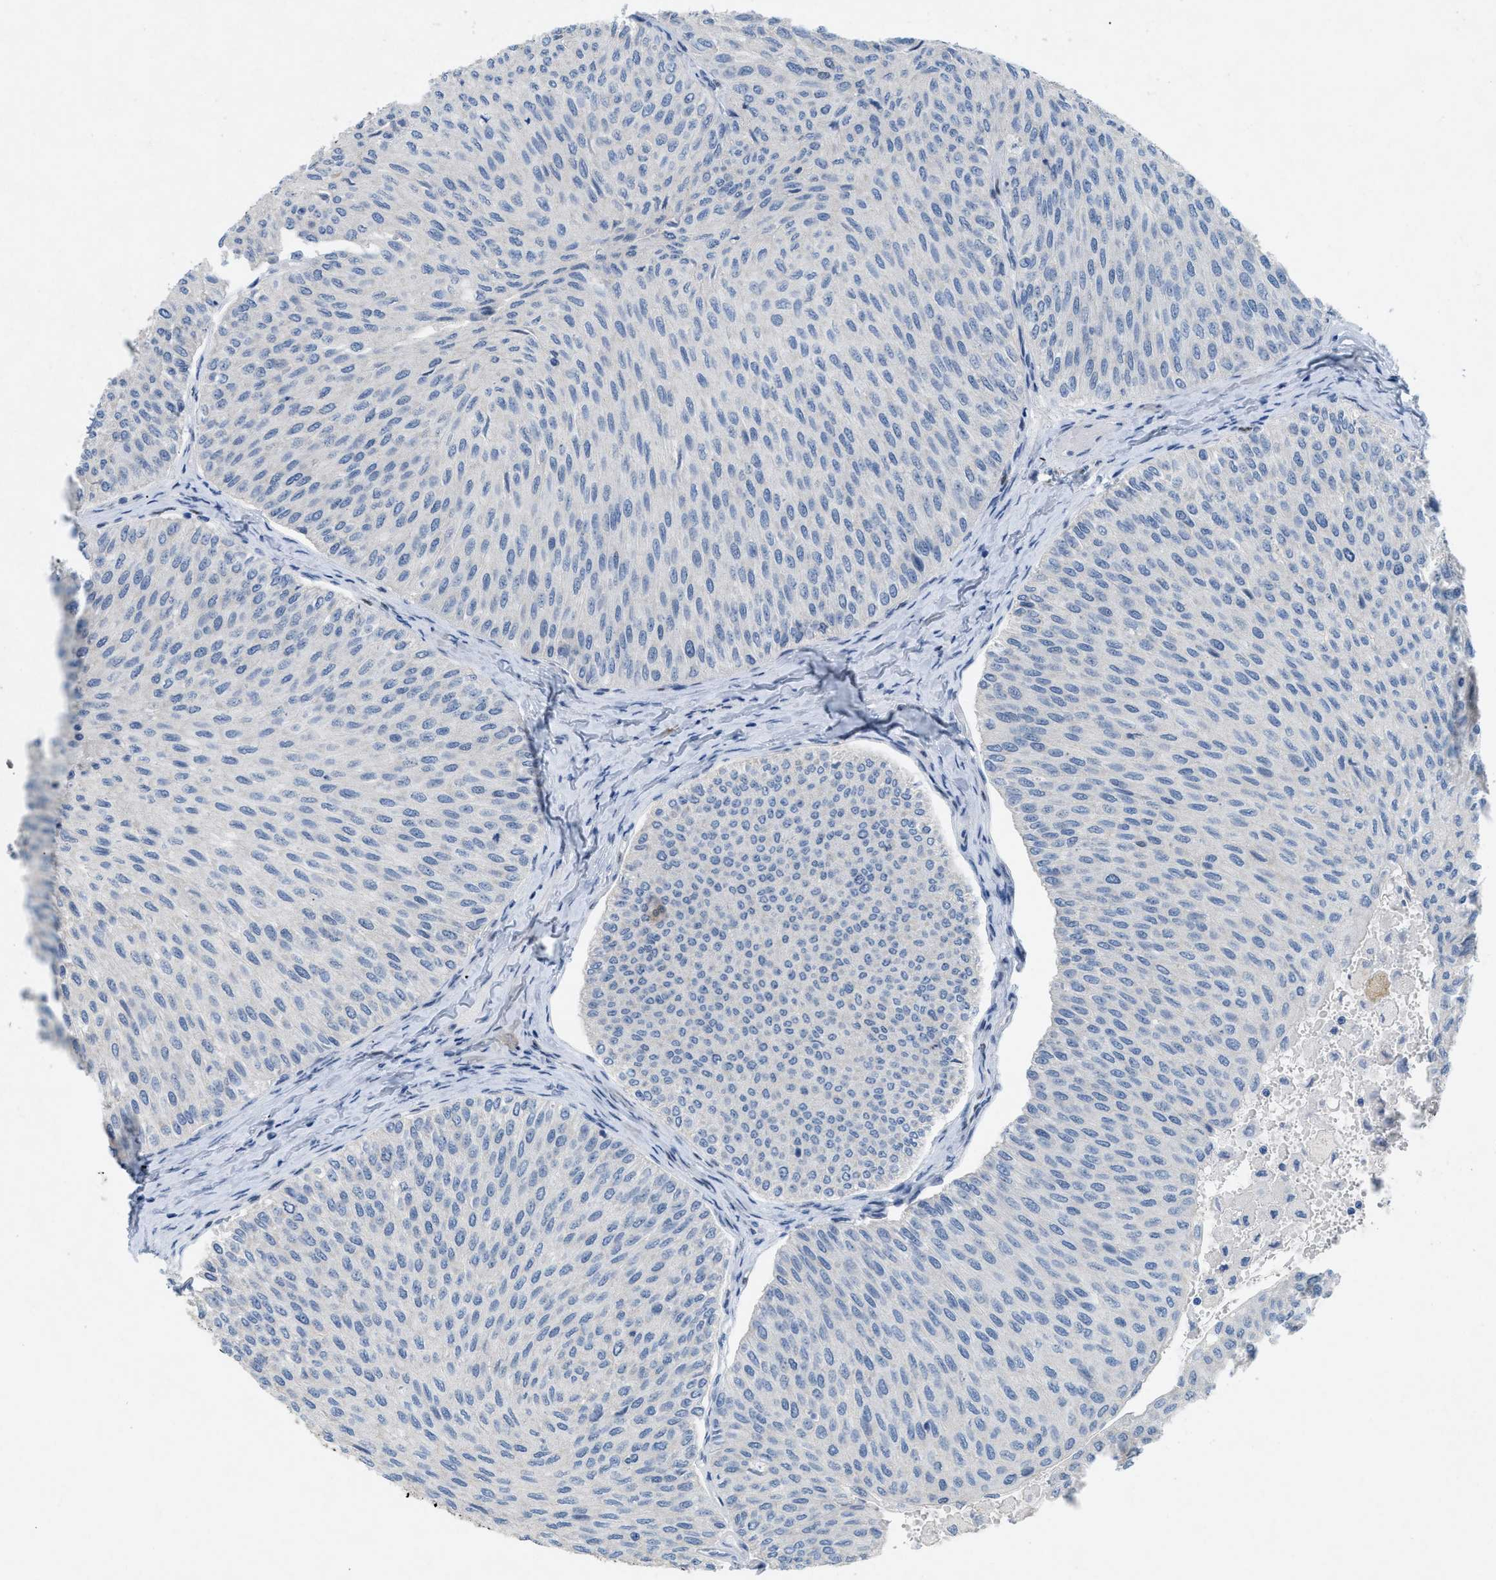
{"staining": {"intensity": "negative", "quantity": "none", "location": "none"}, "tissue": "urothelial cancer", "cell_type": "Tumor cells", "image_type": "cancer", "snomed": [{"axis": "morphology", "description": "Urothelial carcinoma, Low grade"}, {"axis": "topography", "description": "Urinary bladder"}], "caption": "Tumor cells show no significant protein positivity in low-grade urothelial carcinoma.", "gene": "TASOR", "patient": {"sex": "male", "age": 78}}